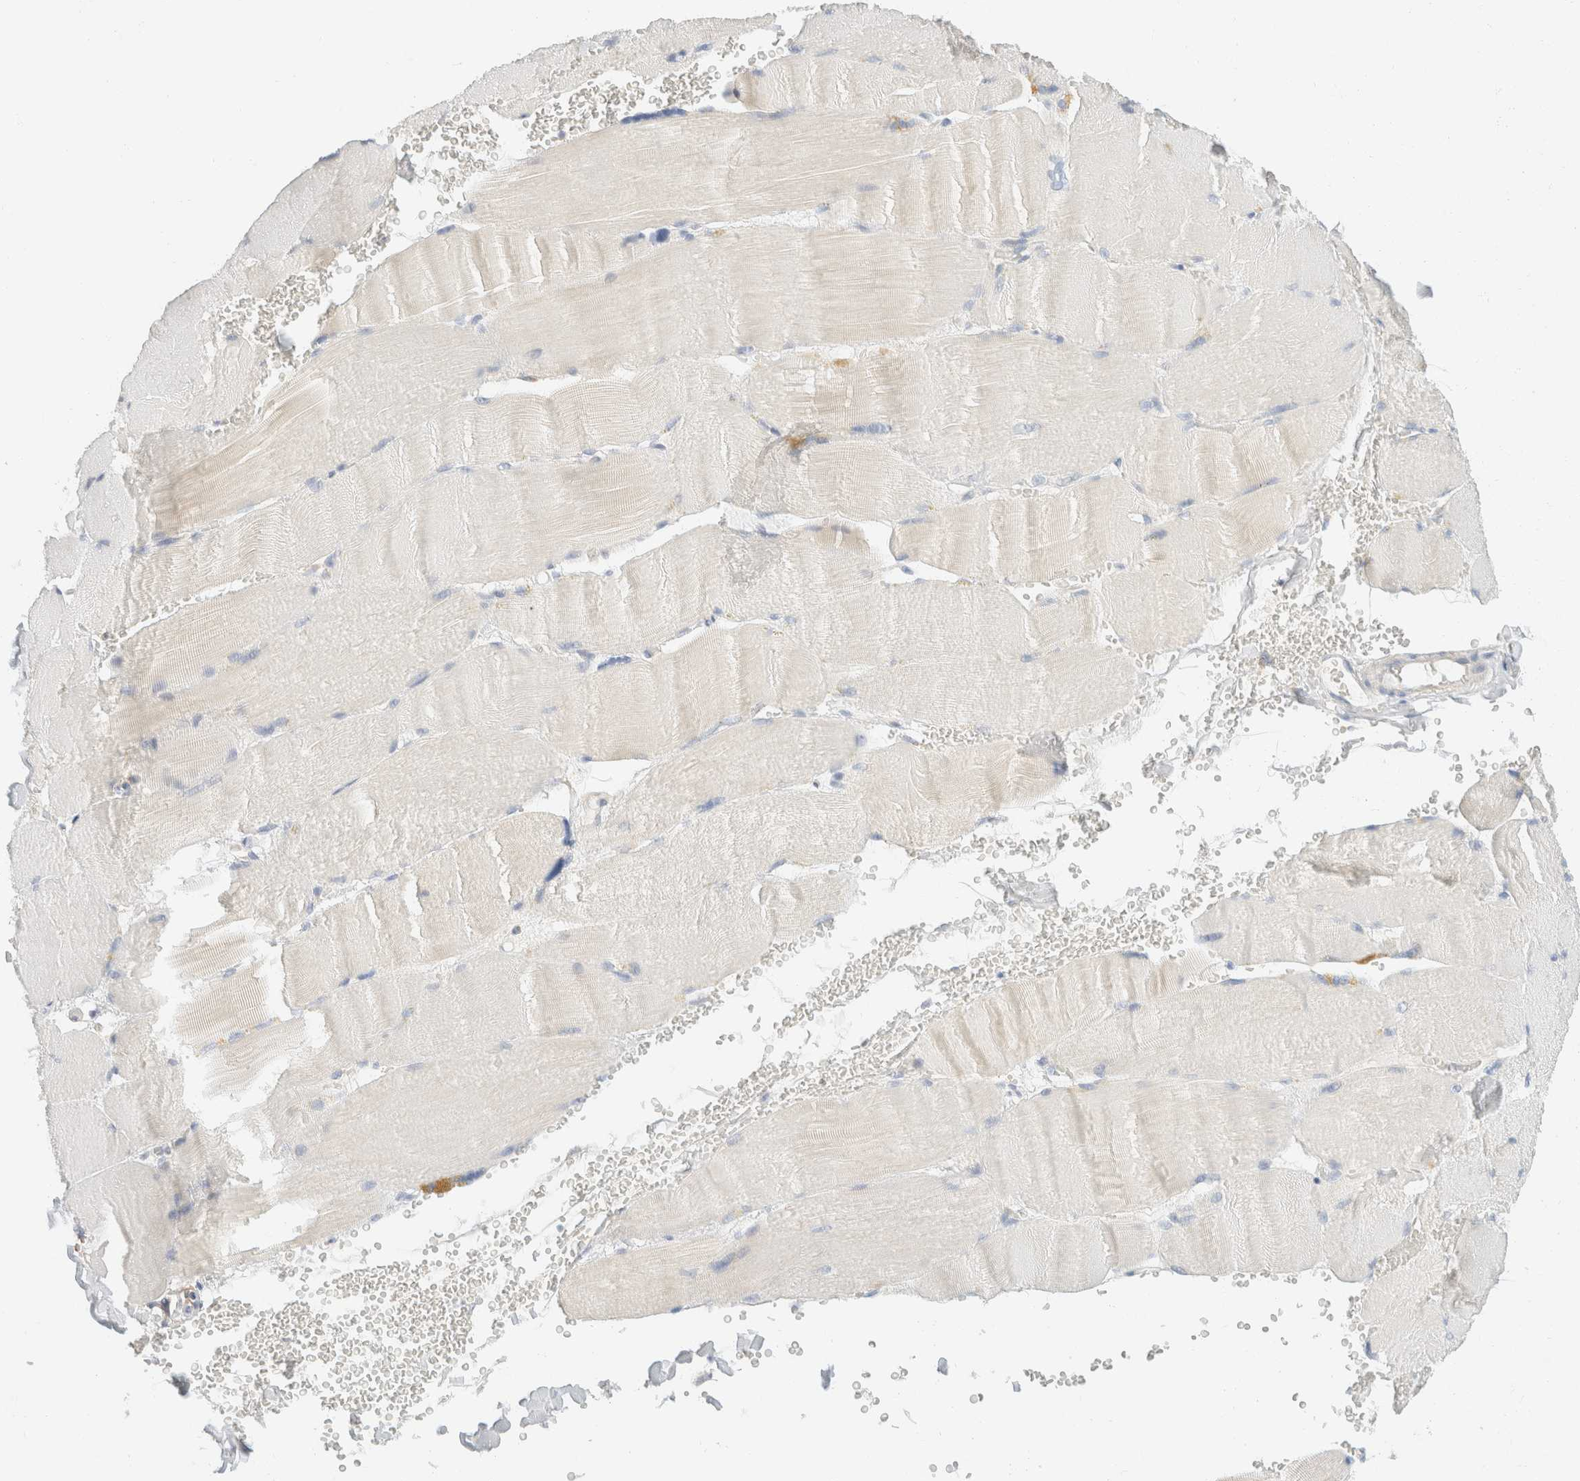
{"staining": {"intensity": "weak", "quantity": "<25%", "location": "cytoplasmic/membranous"}, "tissue": "skeletal muscle", "cell_type": "Myocytes", "image_type": "normal", "snomed": [{"axis": "morphology", "description": "Normal tissue, NOS"}, {"axis": "topography", "description": "Skin"}, {"axis": "topography", "description": "Skeletal muscle"}], "caption": "This is an immunohistochemistry (IHC) image of unremarkable human skeletal muscle. There is no positivity in myocytes.", "gene": "SH3GLB2", "patient": {"sex": "male", "age": 83}}